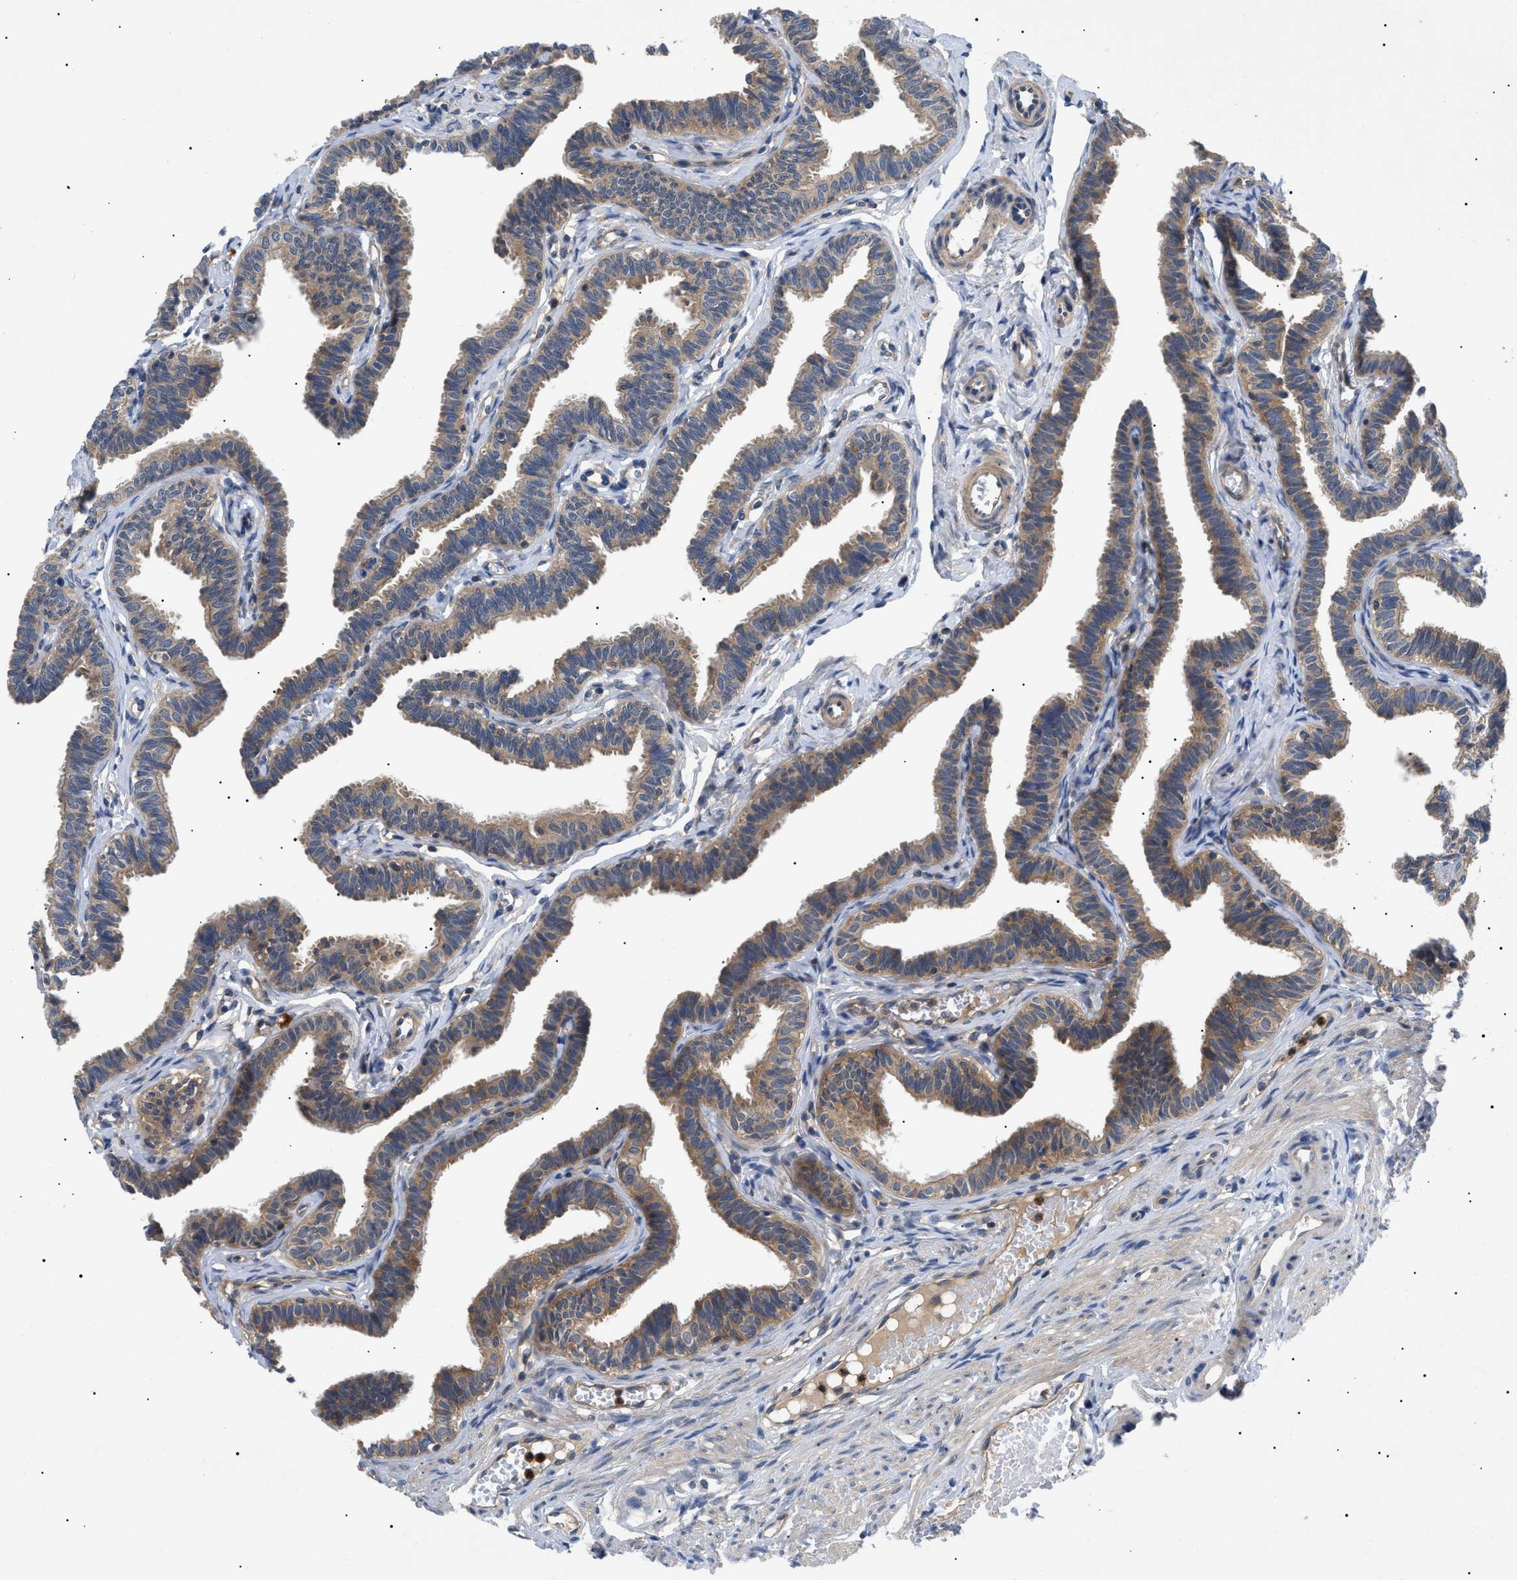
{"staining": {"intensity": "moderate", "quantity": ">75%", "location": "cytoplasmic/membranous"}, "tissue": "fallopian tube", "cell_type": "Glandular cells", "image_type": "normal", "snomed": [{"axis": "morphology", "description": "Normal tissue, NOS"}, {"axis": "topography", "description": "Fallopian tube"}, {"axis": "topography", "description": "Ovary"}], "caption": "Immunohistochemistry (IHC) (DAB (3,3'-diaminobenzidine)) staining of unremarkable fallopian tube demonstrates moderate cytoplasmic/membranous protein expression in about >75% of glandular cells.", "gene": "RIPK1", "patient": {"sex": "female", "age": 23}}